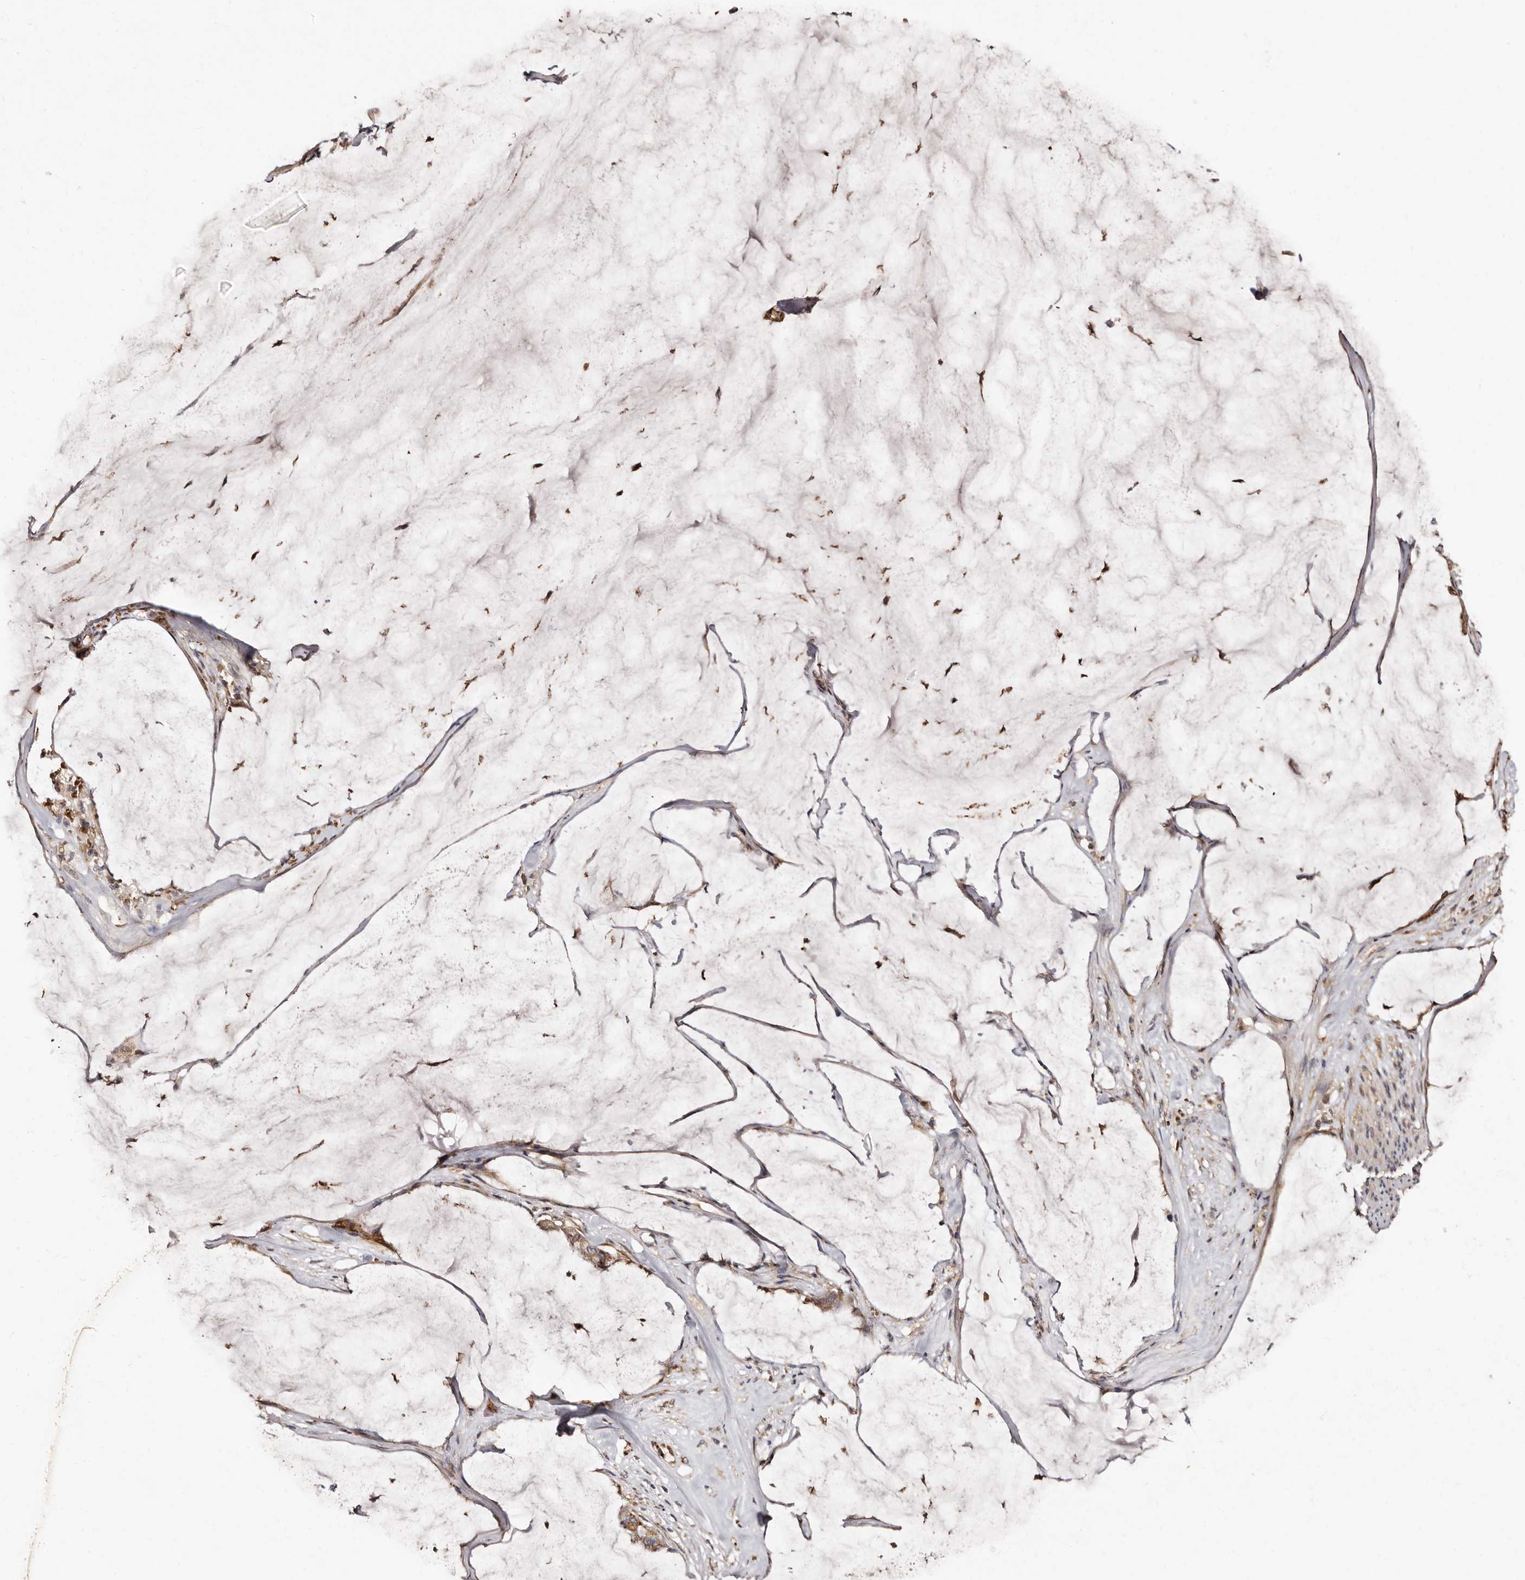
{"staining": {"intensity": "moderate", "quantity": ">75%", "location": "cytoplasmic/membranous"}, "tissue": "pancreatic cancer", "cell_type": "Tumor cells", "image_type": "cancer", "snomed": [{"axis": "morphology", "description": "Adenocarcinoma, NOS"}, {"axis": "topography", "description": "Pancreas"}], "caption": "Pancreatic cancer was stained to show a protein in brown. There is medium levels of moderate cytoplasmic/membranous staining in approximately >75% of tumor cells.", "gene": "BAX", "patient": {"sex": "male", "age": 41}}